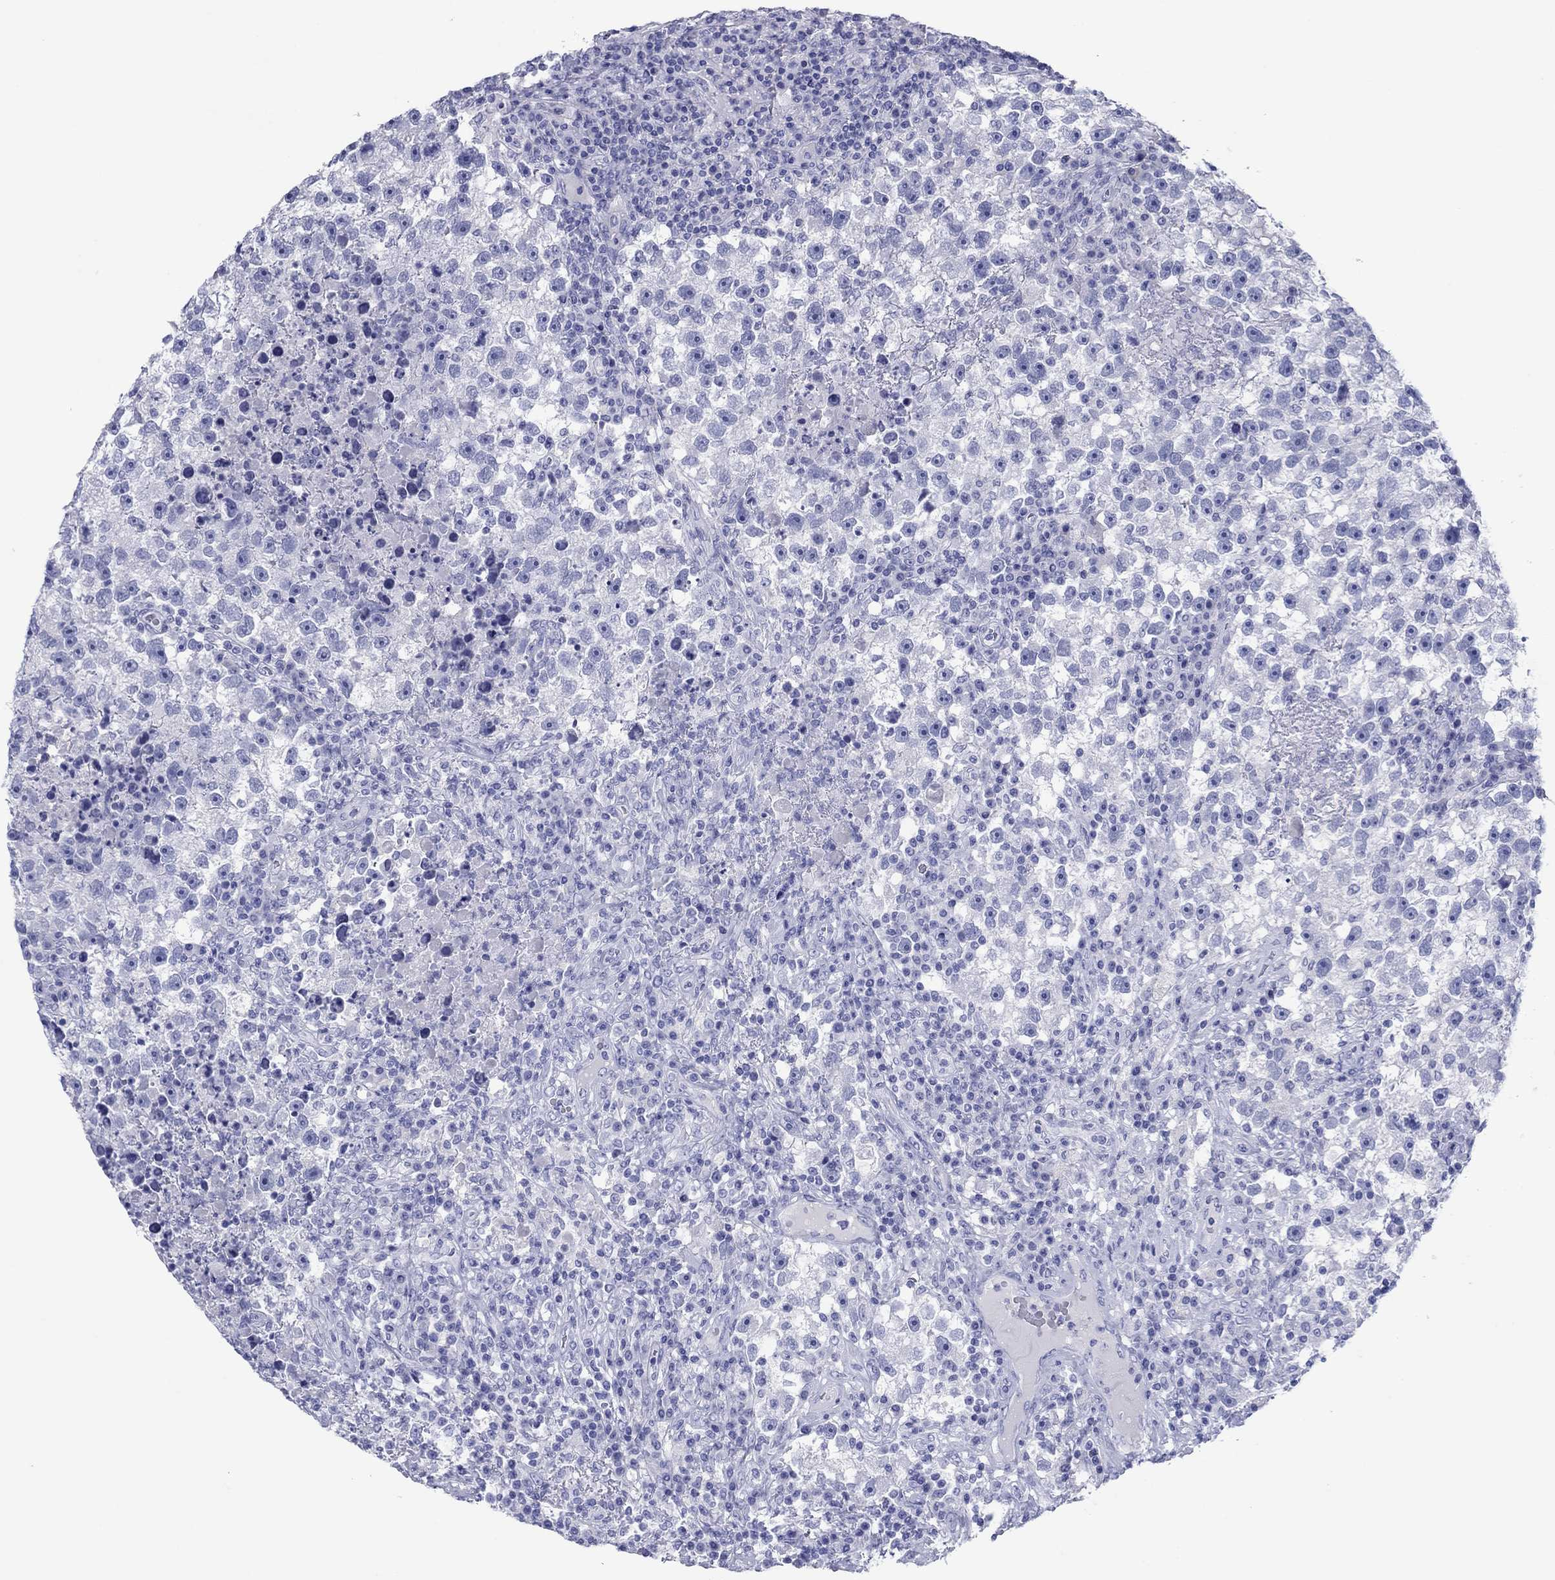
{"staining": {"intensity": "negative", "quantity": "none", "location": "none"}, "tissue": "testis cancer", "cell_type": "Tumor cells", "image_type": "cancer", "snomed": [{"axis": "morphology", "description": "Seminoma, NOS"}, {"axis": "topography", "description": "Testis"}], "caption": "The image shows no staining of tumor cells in testis seminoma. (Immunohistochemistry (ihc), brightfield microscopy, high magnification).", "gene": "ATP4A", "patient": {"sex": "male", "age": 47}}